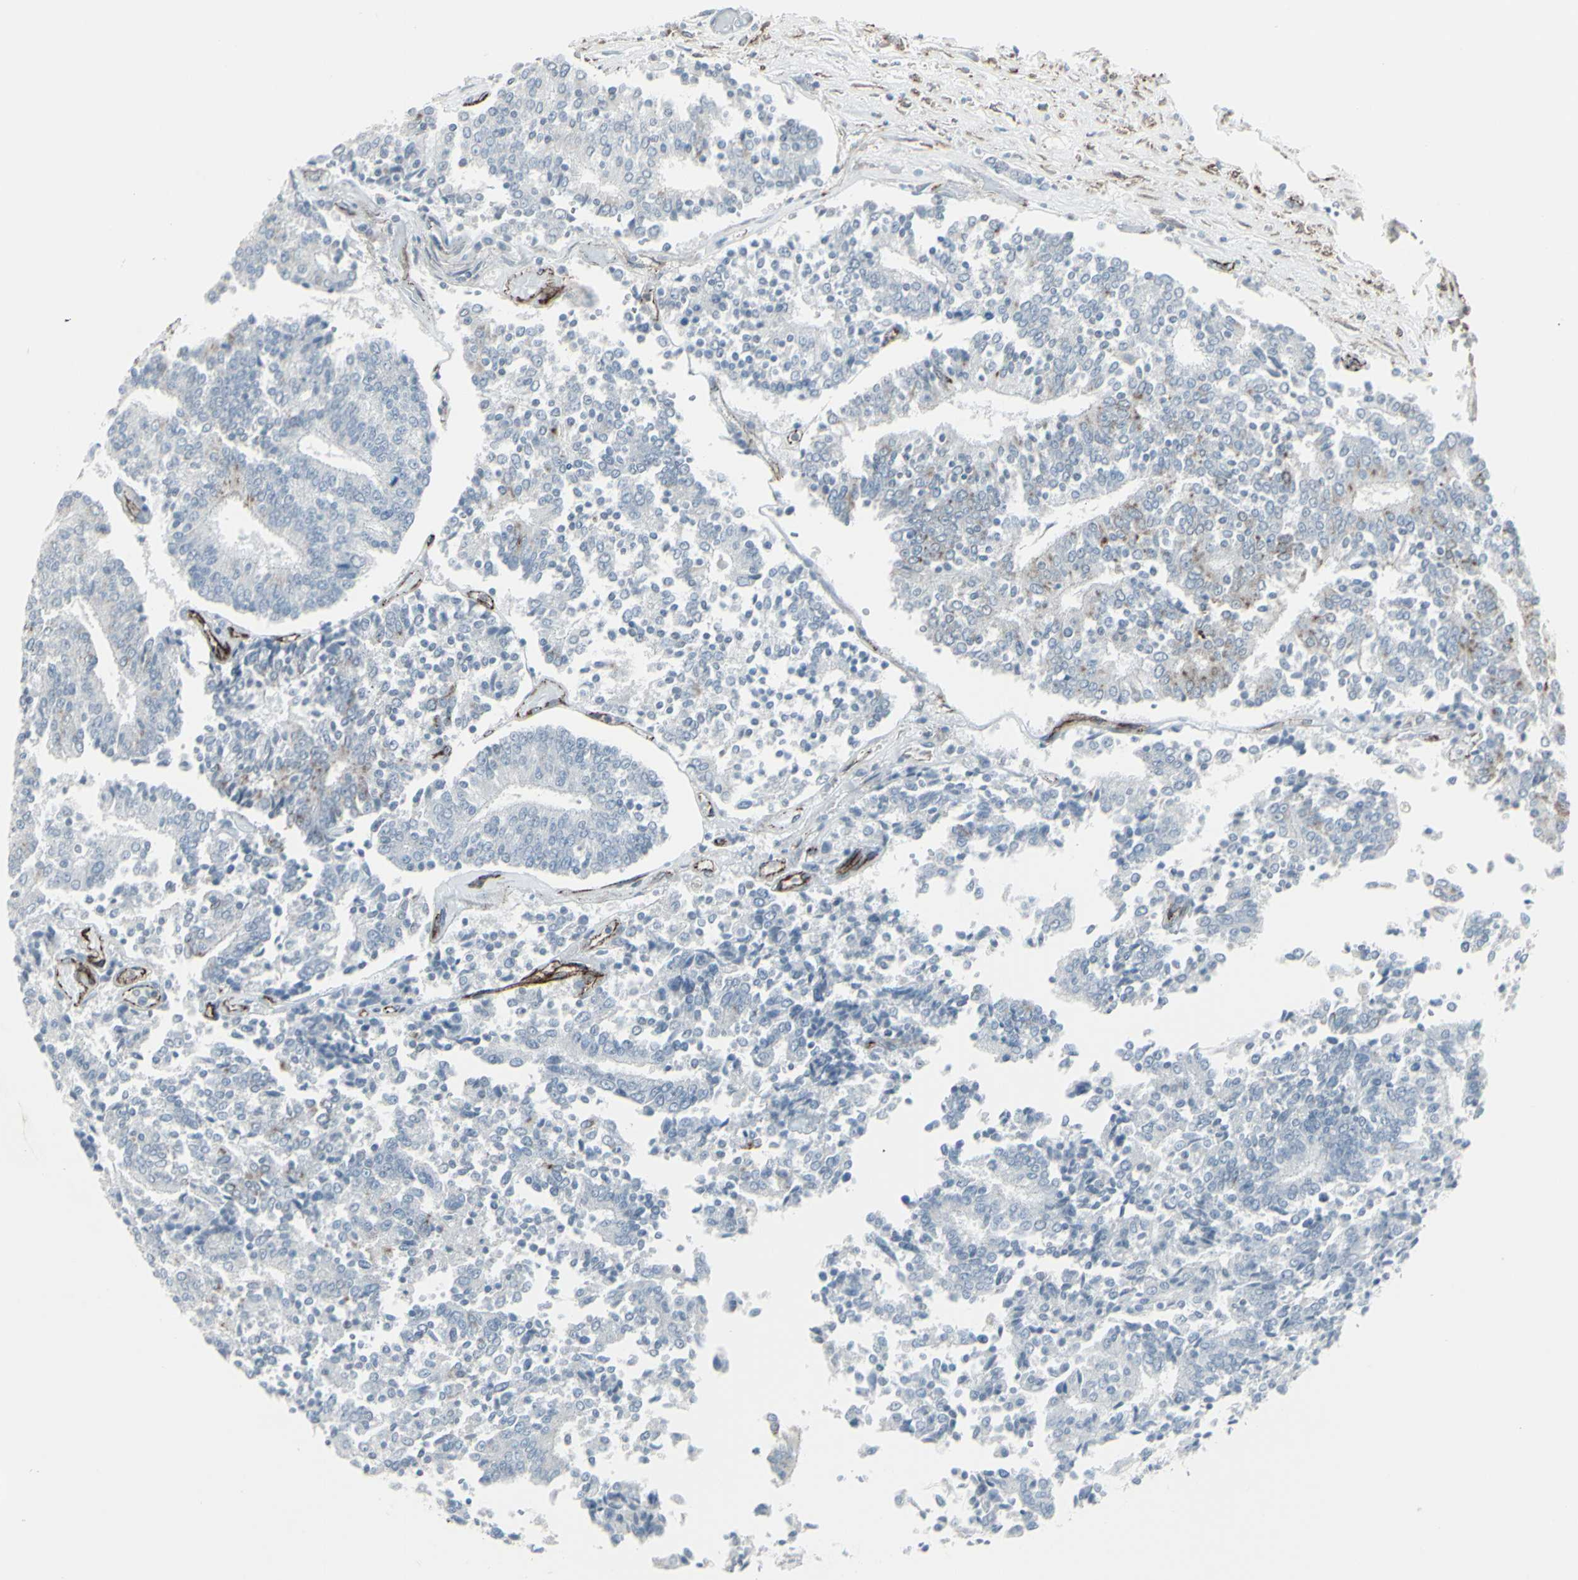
{"staining": {"intensity": "negative", "quantity": "none", "location": "none"}, "tissue": "prostate cancer", "cell_type": "Tumor cells", "image_type": "cancer", "snomed": [{"axis": "morphology", "description": "Normal tissue, NOS"}, {"axis": "morphology", "description": "Adenocarcinoma, High grade"}, {"axis": "topography", "description": "Prostate"}, {"axis": "topography", "description": "Seminal veicle"}], "caption": "A high-resolution micrograph shows IHC staining of high-grade adenocarcinoma (prostate), which shows no significant expression in tumor cells. Nuclei are stained in blue.", "gene": "GJA1", "patient": {"sex": "male", "age": 55}}